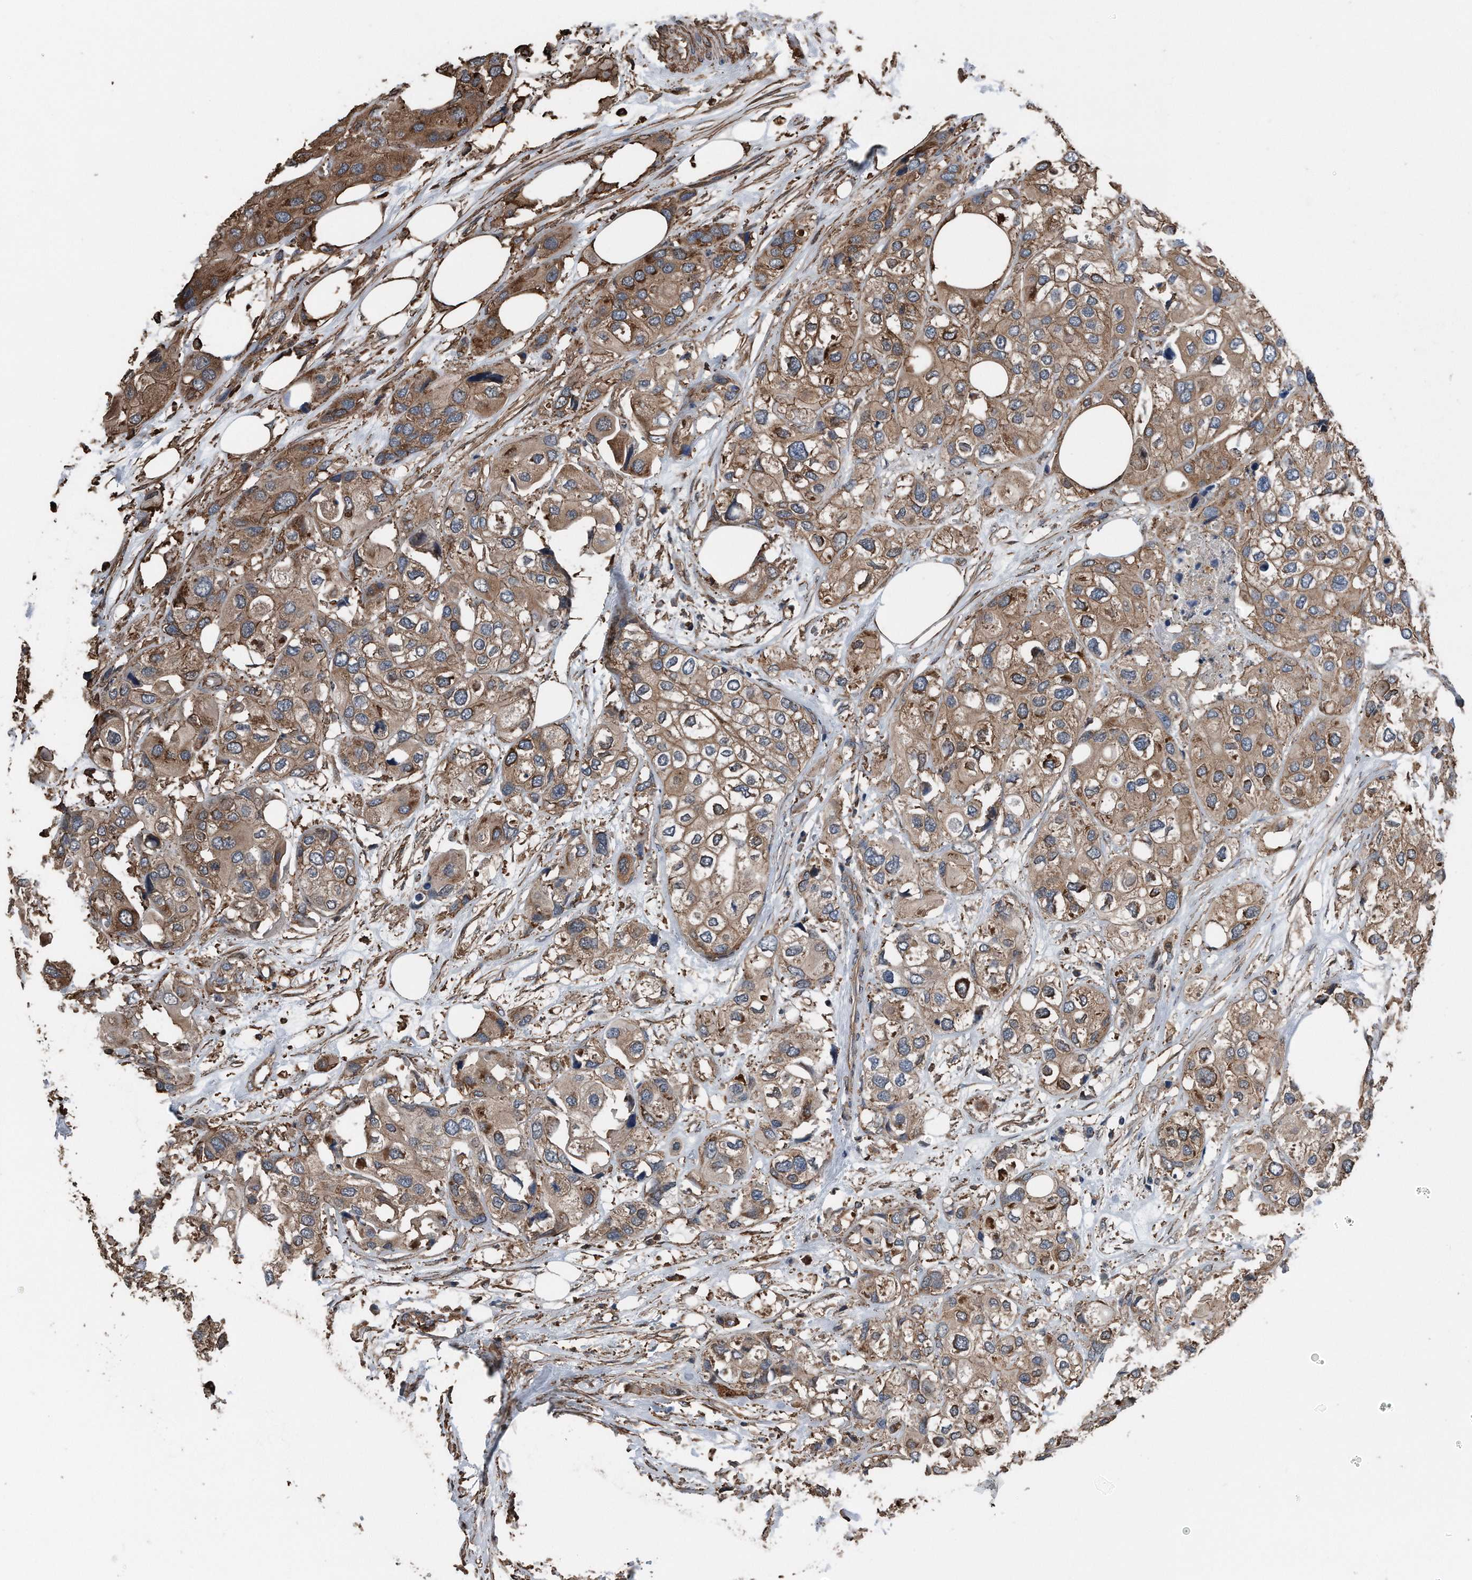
{"staining": {"intensity": "moderate", "quantity": ">75%", "location": "cytoplasmic/membranous"}, "tissue": "urothelial cancer", "cell_type": "Tumor cells", "image_type": "cancer", "snomed": [{"axis": "morphology", "description": "Urothelial carcinoma, High grade"}, {"axis": "topography", "description": "Urinary bladder"}], "caption": "IHC micrograph of urothelial cancer stained for a protein (brown), which shows medium levels of moderate cytoplasmic/membranous positivity in about >75% of tumor cells.", "gene": "RSPO3", "patient": {"sex": "male", "age": 64}}